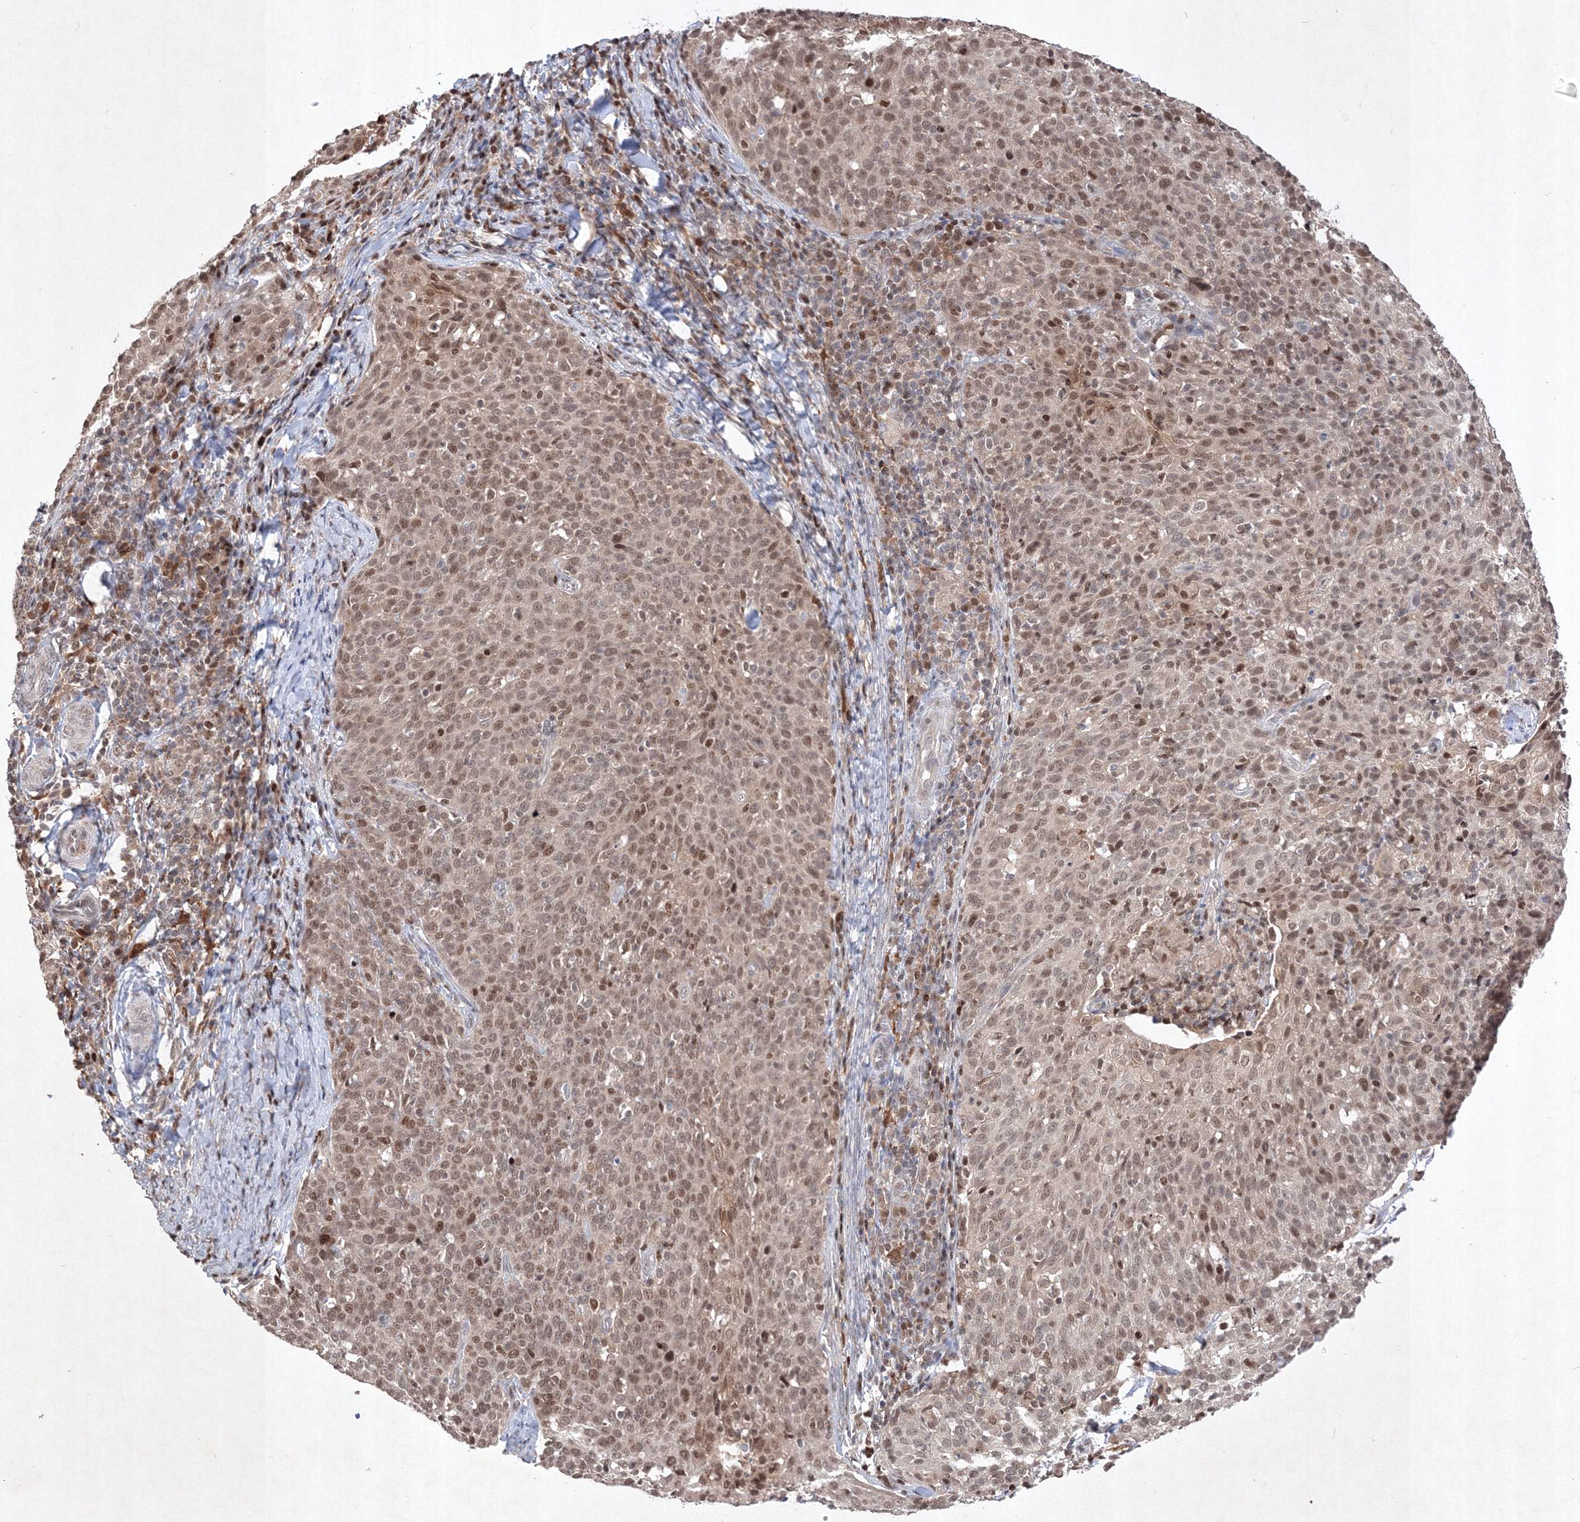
{"staining": {"intensity": "weak", "quantity": ">75%", "location": "nuclear"}, "tissue": "cervical cancer", "cell_type": "Tumor cells", "image_type": "cancer", "snomed": [{"axis": "morphology", "description": "Squamous cell carcinoma, NOS"}, {"axis": "topography", "description": "Cervix"}], "caption": "Protein expression analysis of cervical cancer (squamous cell carcinoma) displays weak nuclear staining in about >75% of tumor cells. (brown staining indicates protein expression, while blue staining denotes nuclei).", "gene": "TAB1", "patient": {"sex": "female", "age": 38}}